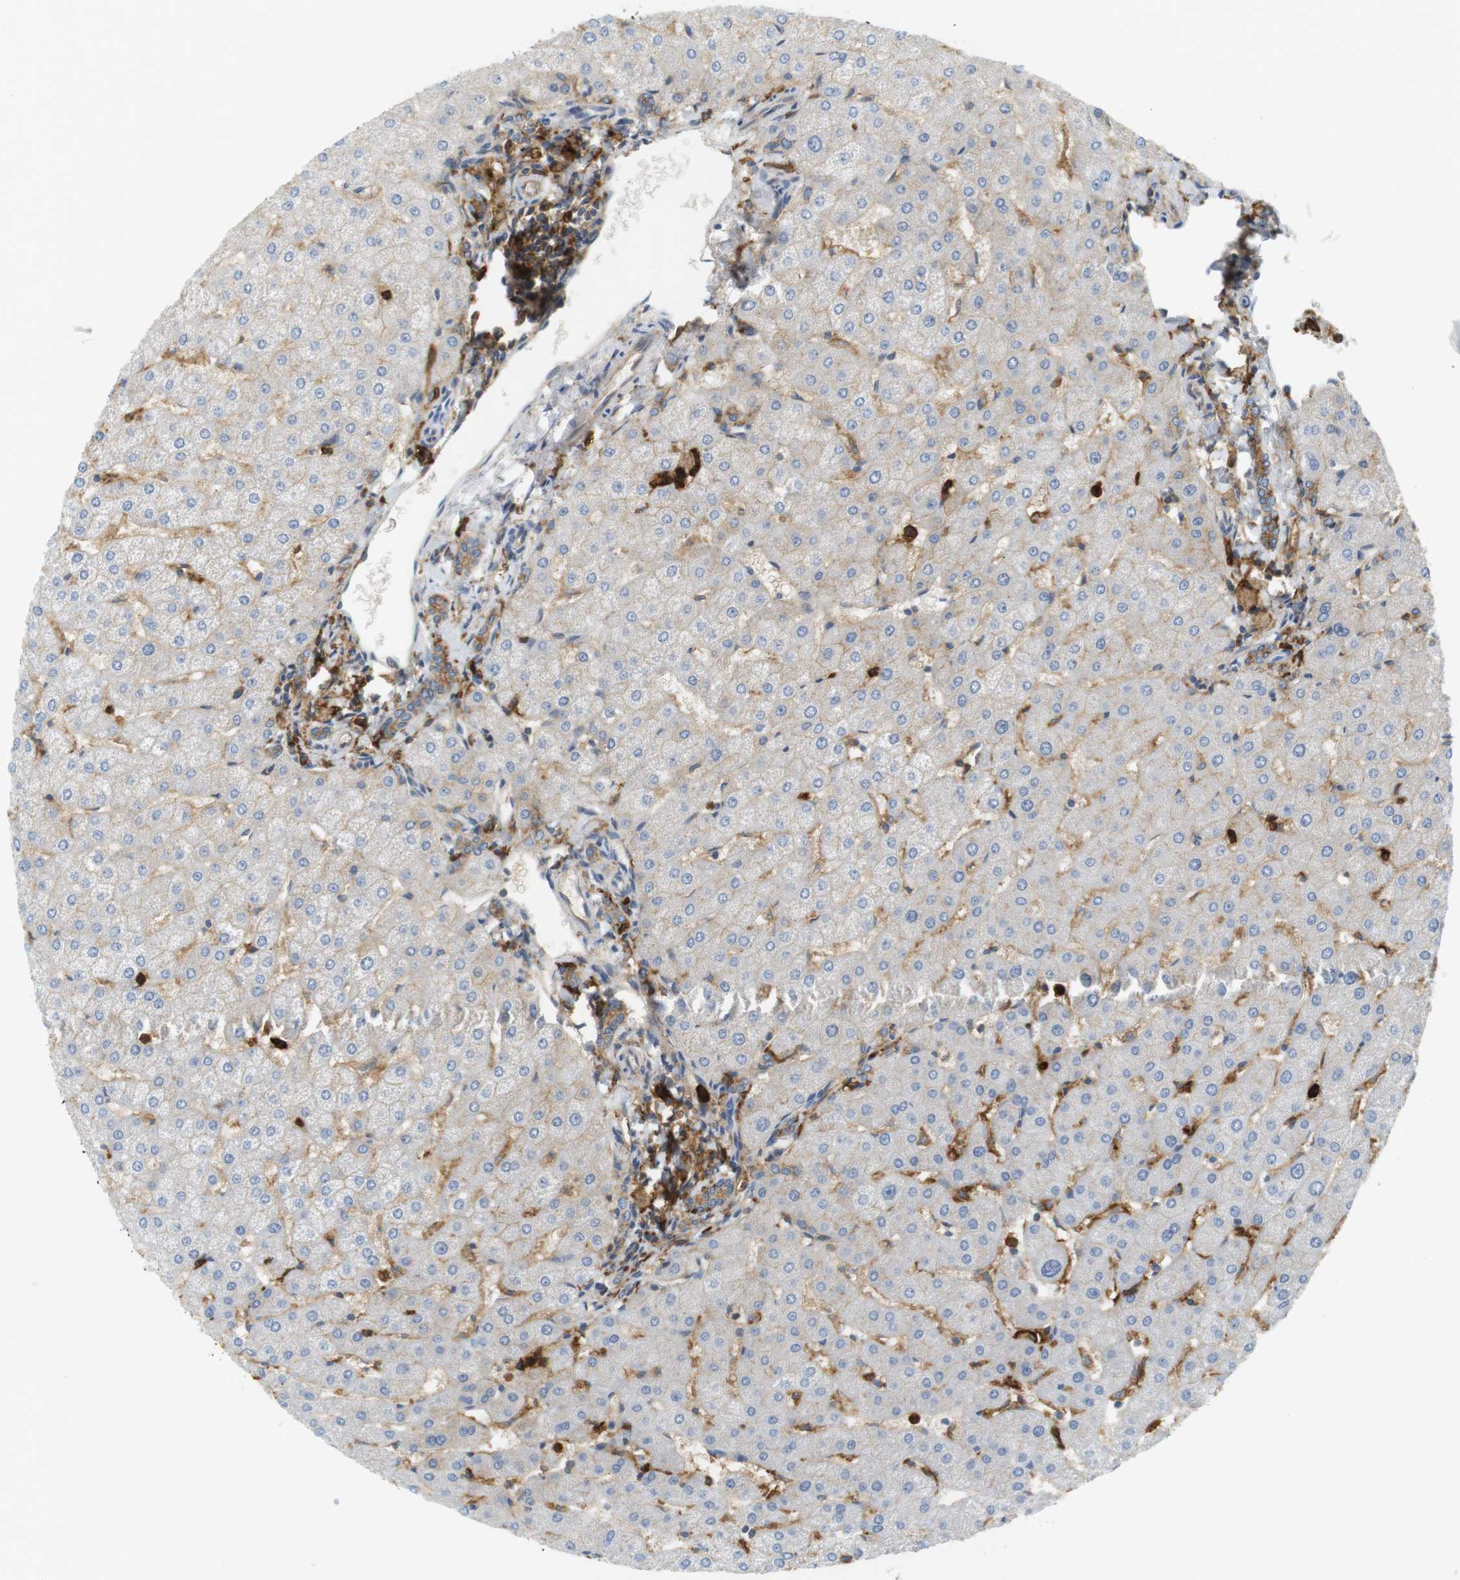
{"staining": {"intensity": "moderate", "quantity": "25%-75%", "location": "cytoplasmic/membranous"}, "tissue": "liver", "cell_type": "Cholangiocytes", "image_type": "normal", "snomed": [{"axis": "morphology", "description": "Normal tissue, NOS"}, {"axis": "topography", "description": "Liver"}], "caption": "Liver stained for a protein (brown) exhibits moderate cytoplasmic/membranous positive positivity in about 25%-75% of cholangiocytes.", "gene": "SIRPA", "patient": {"sex": "male", "age": 67}}